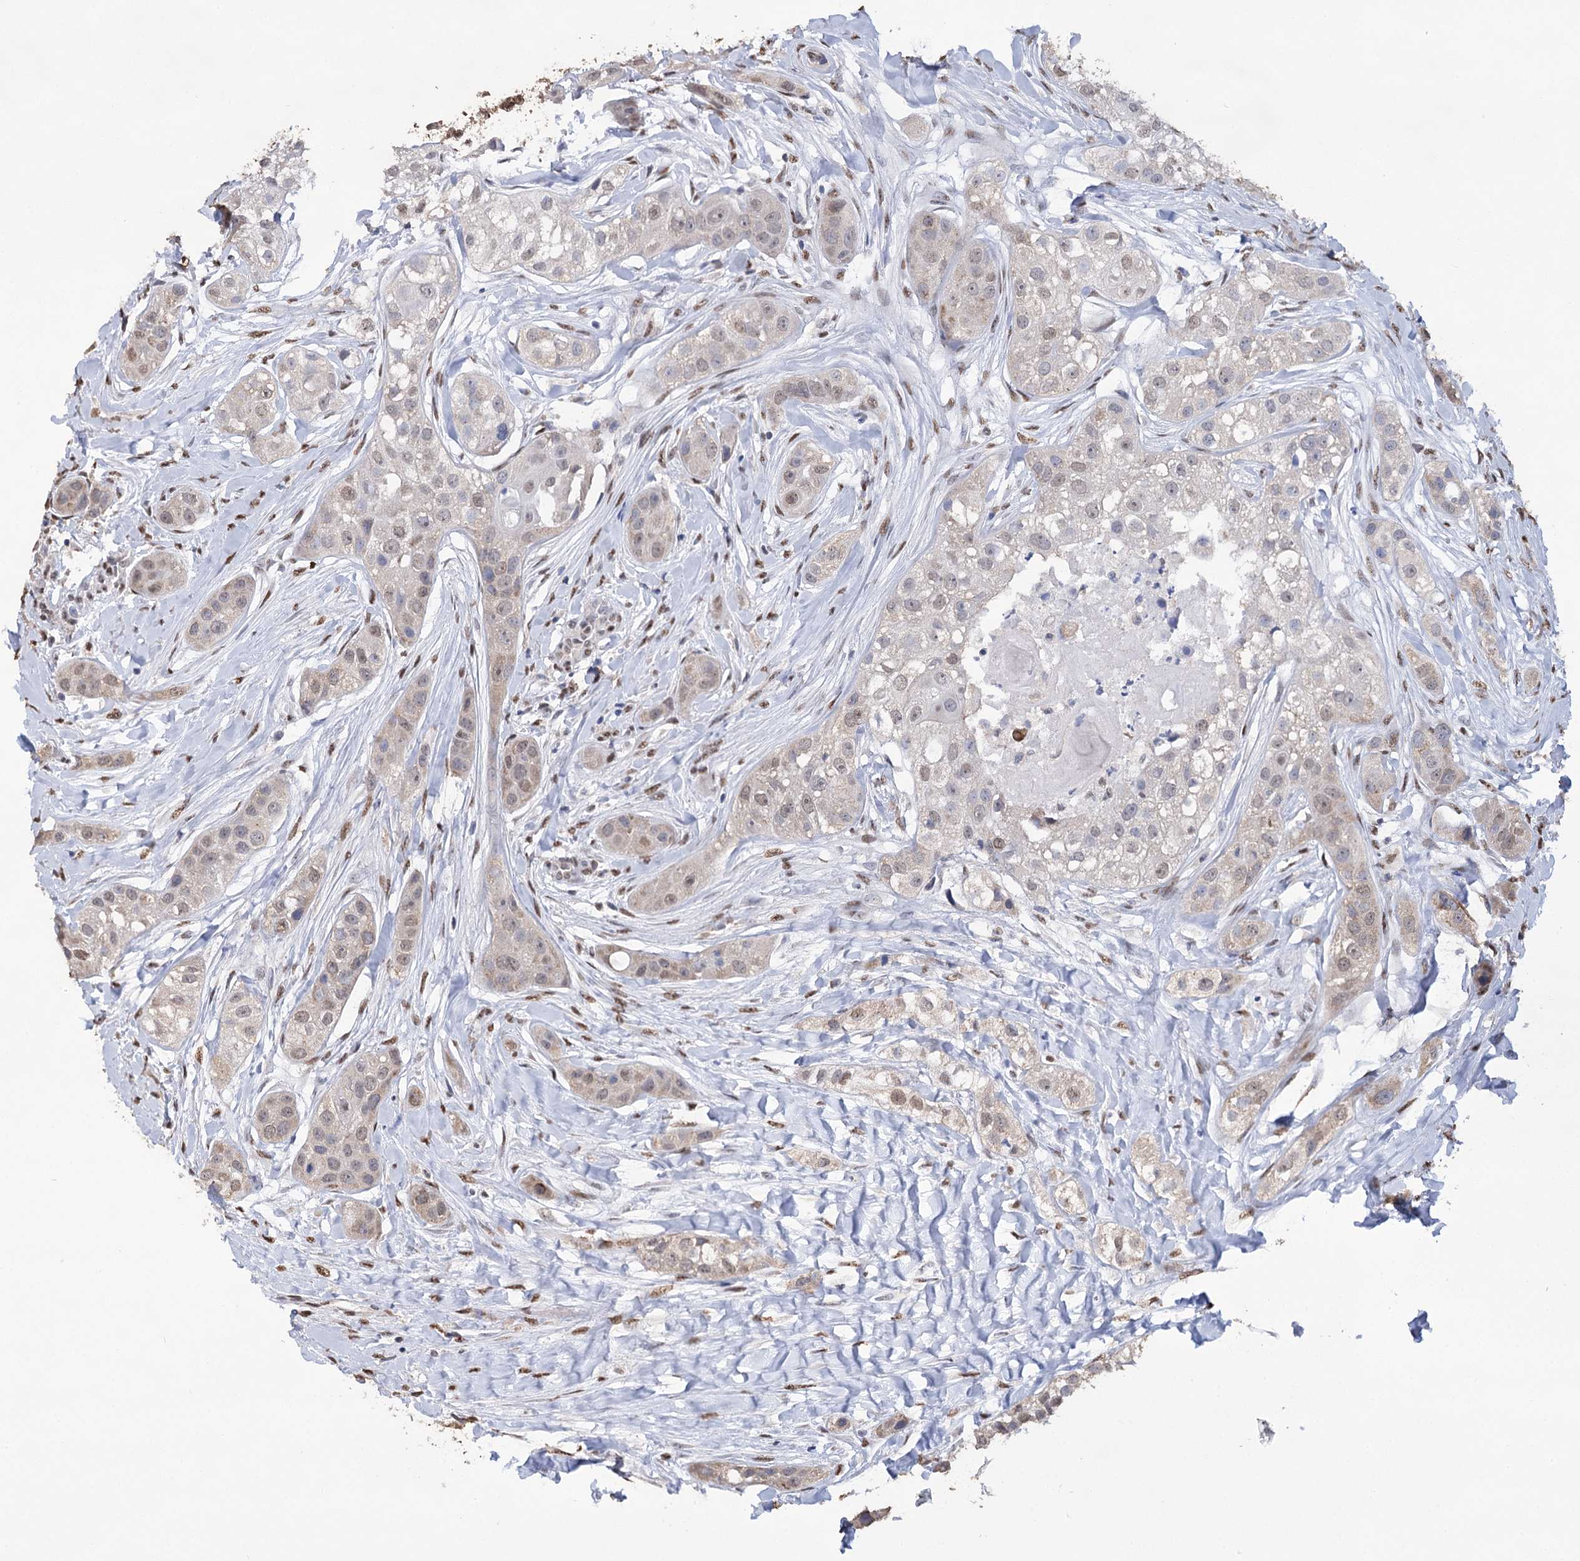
{"staining": {"intensity": "weak", "quantity": "25%-75%", "location": "cytoplasmic/membranous,nuclear"}, "tissue": "head and neck cancer", "cell_type": "Tumor cells", "image_type": "cancer", "snomed": [{"axis": "morphology", "description": "Normal tissue, NOS"}, {"axis": "morphology", "description": "Squamous cell carcinoma, NOS"}, {"axis": "topography", "description": "Skeletal muscle"}, {"axis": "topography", "description": "Head-Neck"}], "caption": "A micrograph of head and neck squamous cell carcinoma stained for a protein exhibits weak cytoplasmic/membranous and nuclear brown staining in tumor cells.", "gene": "NFU1", "patient": {"sex": "male", "age": 51}}